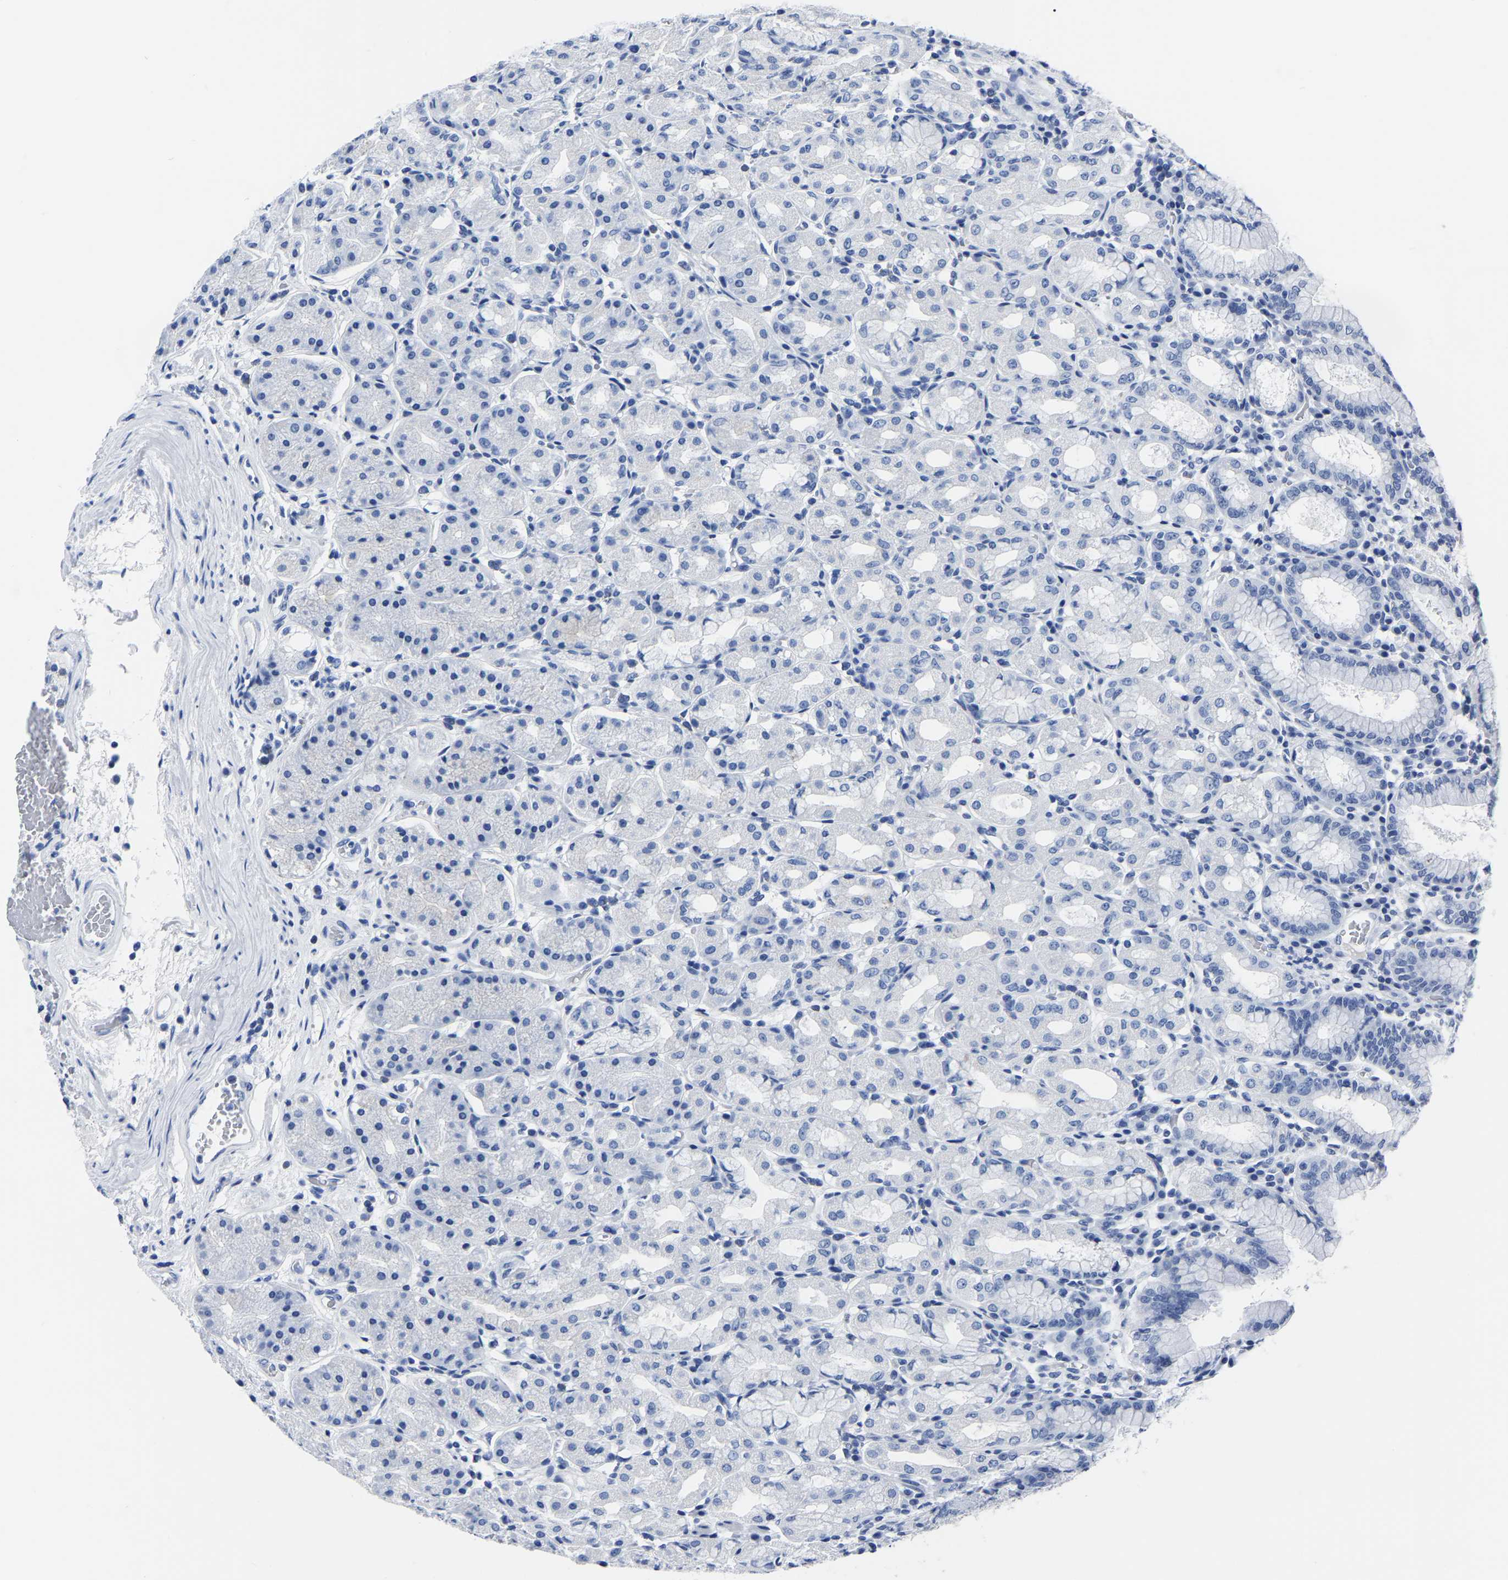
{"staining": {"intensity": "negative", "quantity": "none", "location": "none"}, "tissue": "stomach", "cell_type": "Glandular cells", "image_type": "normal", "snomed": [{"axis": "morphology", "description": "Normal tissue, NOS"}, {"axis": "topography", "description": "Stomach"}, {"axis": "topography", "description": "Stomach, lower"}], "caption": "This is an IHC photomicrograph of benign human stomach. There is no staining in glandular cells.", "gene": "IMPG2", "patient": {"sex": "female", "age": 56}}